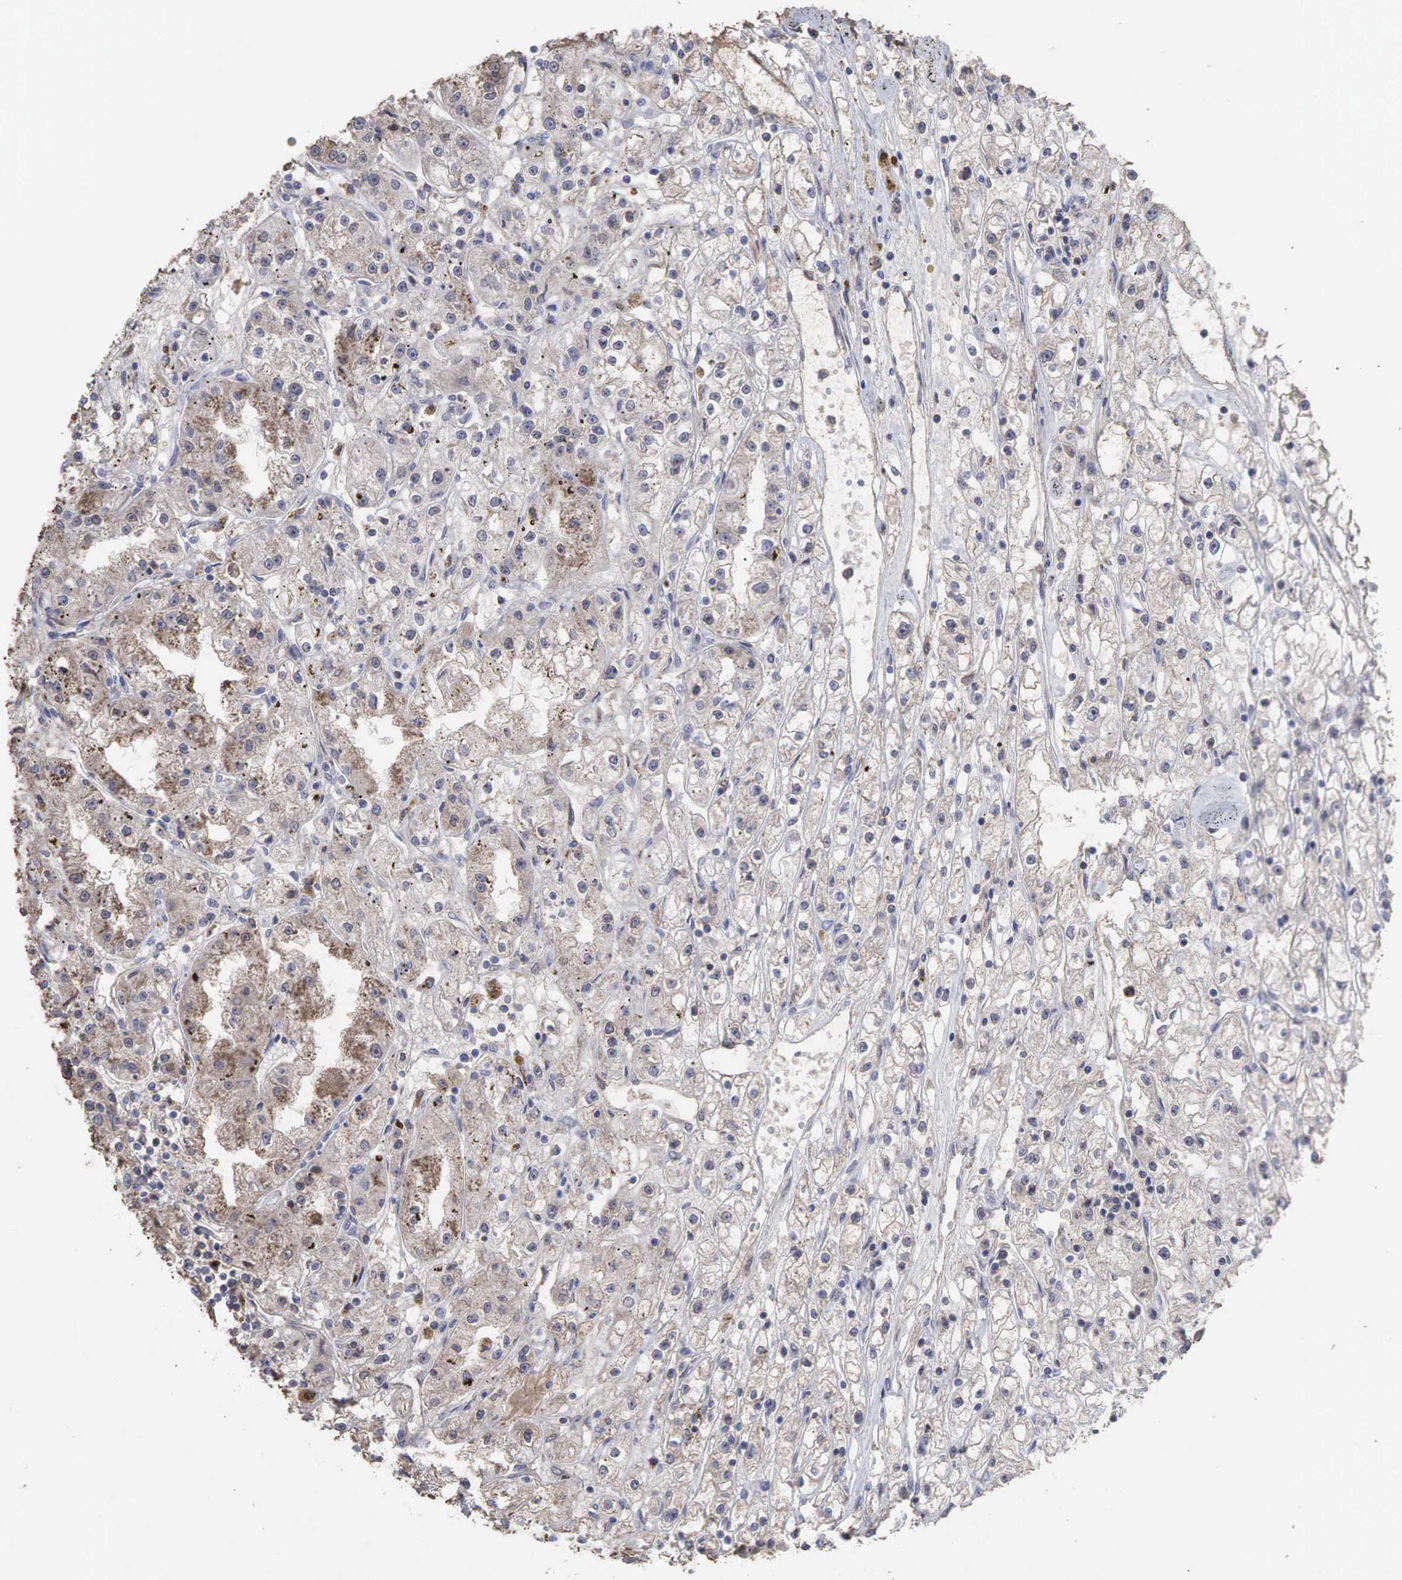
{"staining": {"intensity": "moderate", "quantity": "25%-75%", "location": "cytoplasmic/membranous,nuclear"}, "tissue": "renal cancer", "cell_type": "Tumor cells", "image_type": "cancer", "snomed": [{"axis": "morphology", "description": "Adenocarcinoma, NOS"}, {"axis": "topography", "description": "Kidney"}], "caption": "Immunohistochemistry photomicrograph of neoplastic tissue: human renal cancer stained using IHC demonstrates medium levels of moderate protein expression localized specifically in the cytoplasmic/membranous and nuclear of tumor cells, appearing as a cytoplasmic/membranous and nuclear brown color.", "gene": "DKC1", "patient": {"sex": "male", "age": 56}}